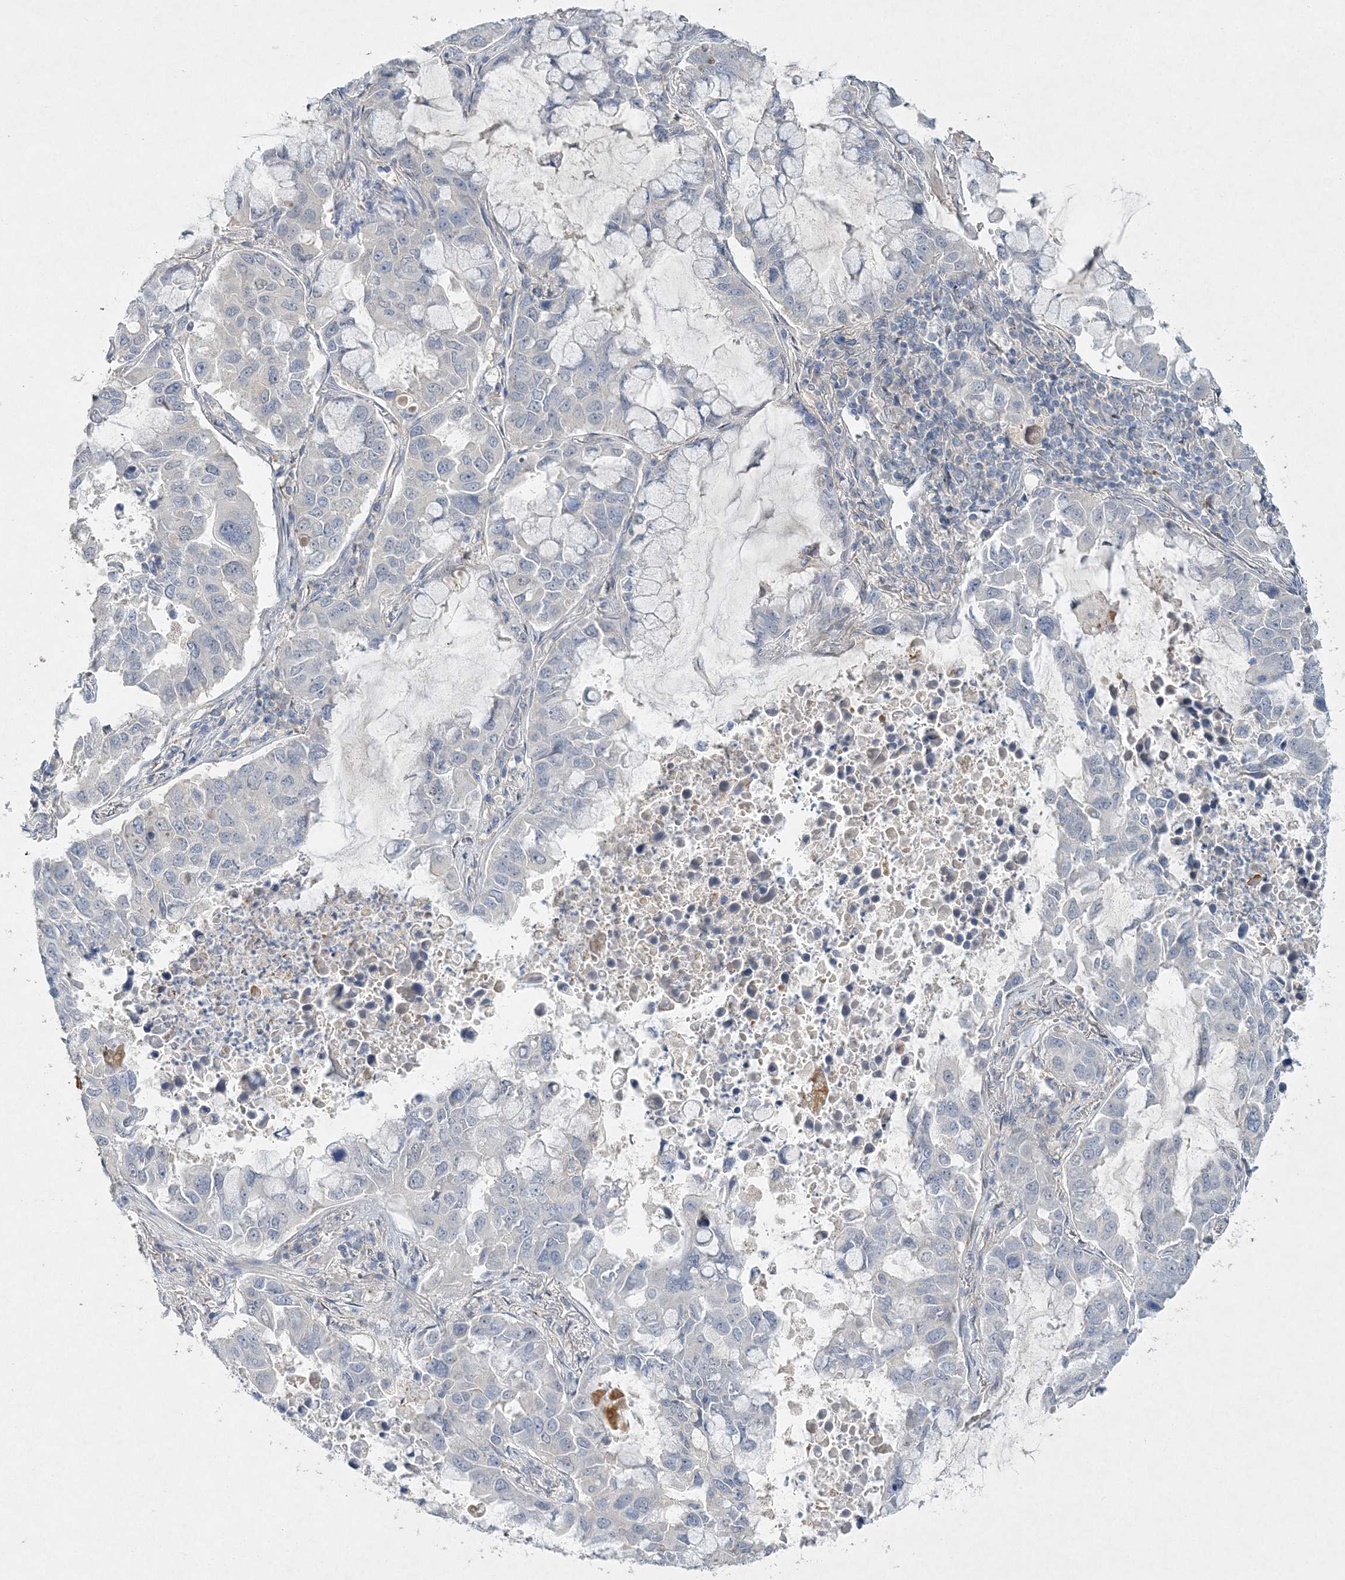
{"staining": {"intensity": "negative", "quantity": "none", "location": "none"}, "tissue": "lung cancer", "cell_type": "Tumor cells", "image_type": "cancer", "snomed": [{"axis": "morphology", "description": "Adenocarcinoma, NOS"}, {"axis": "topography", "description": "Lung"}], "caption": "IHC of lung cancer displays no expression in tumor cells.", "gene": "MAT2B", "patient": {"sex": "male", "age": 64}}